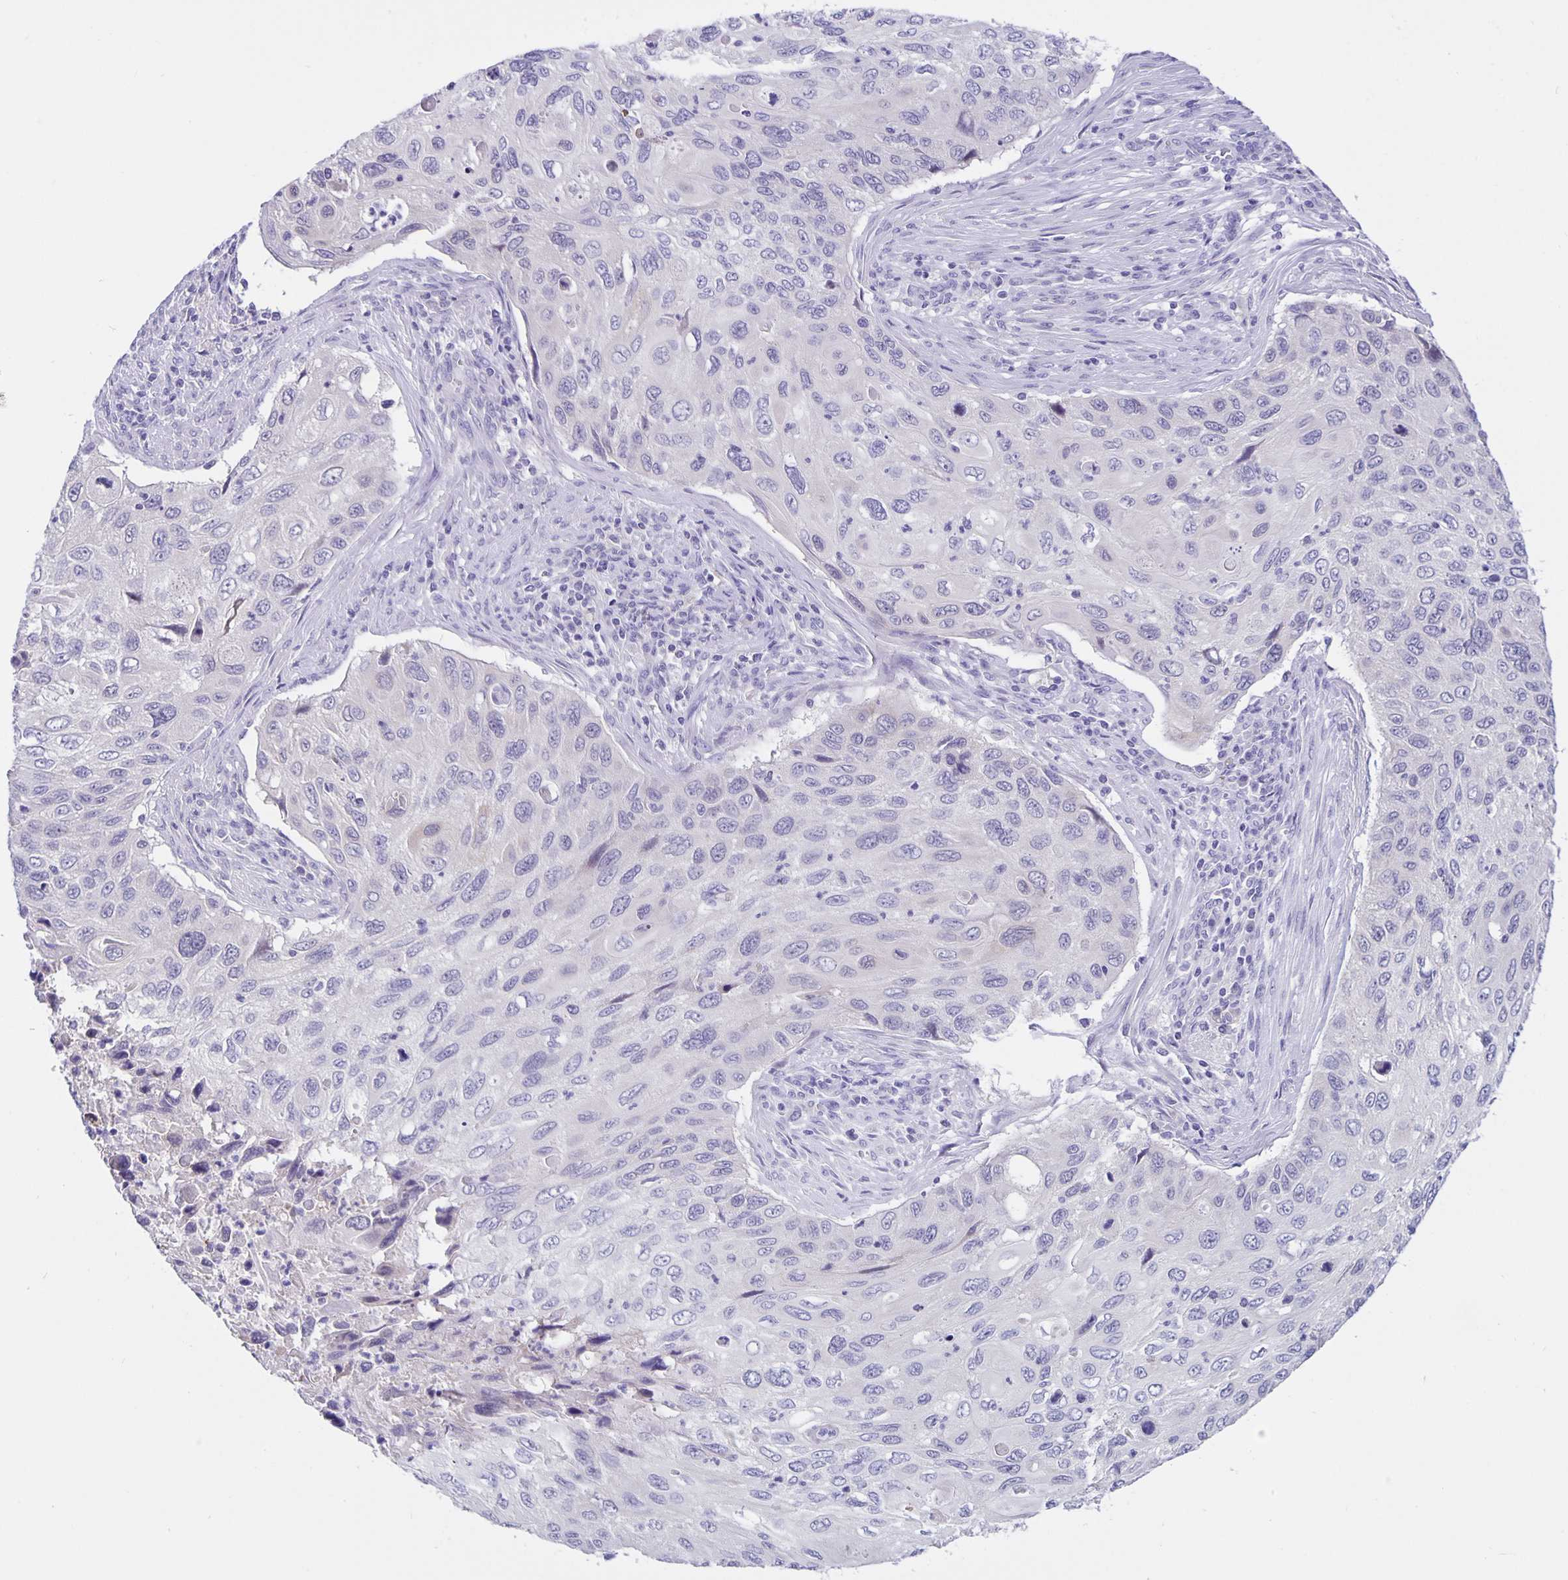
{"staining": {"intensity": "negative", "quantity": "none", "location": "none"}, "tissue": "cervical cancer", "cell_type": "Tumor cells", "image_type": "cancer", "snomed": [{"axis": "morphology", "description": "Squamous cell carcinoma, NOS"}, {"axis": "topography", "description": "Cervix"}], "caption": "Immunohistochemistry of human cervical squamous cell carcinoma reveals no expression in tumor cells.", "gene": "ERMN", "patient": {"sex": "female", "age": 70}}